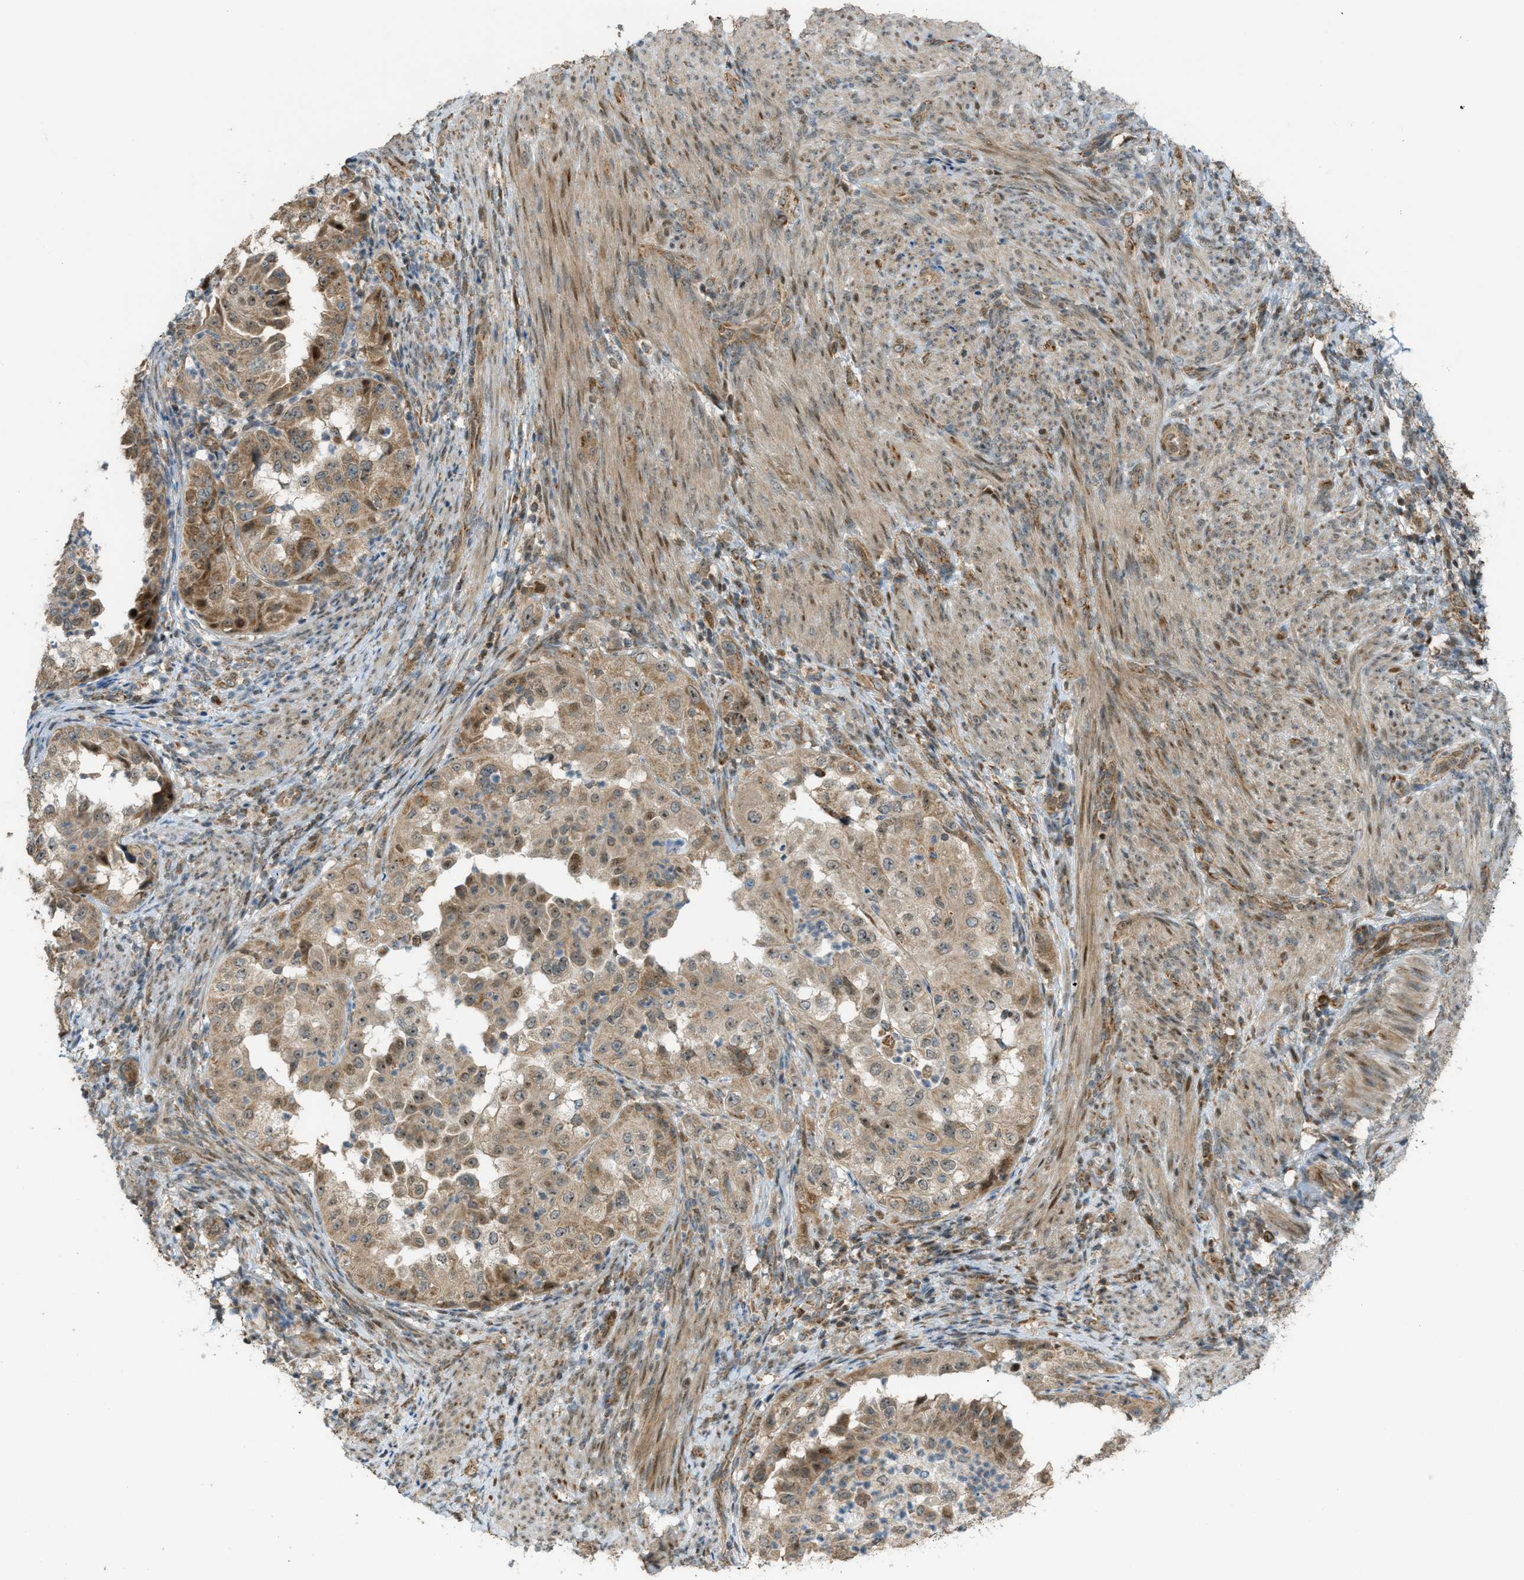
{"staining": {"intensity": "moderate", "quantity": ">75%", "location": "cytoplasmic/membranous,nuclear"}, "tissue": "endometrial cancer", "cell_type": "Tumor cells", "image_type": "cancer", "snomed": [{"axis": "morphology", "description": "Adenocarcinoma, NOS"}, {"axis": "topography", "description": "Endometrium"}], "caption": "Human adenocarcinoma (endometrial) stained with a protein marker demonstrates moderate staining in tumor cells.", "gene": "CCDC186", "patient": {"sex": "female", "age": 85}}